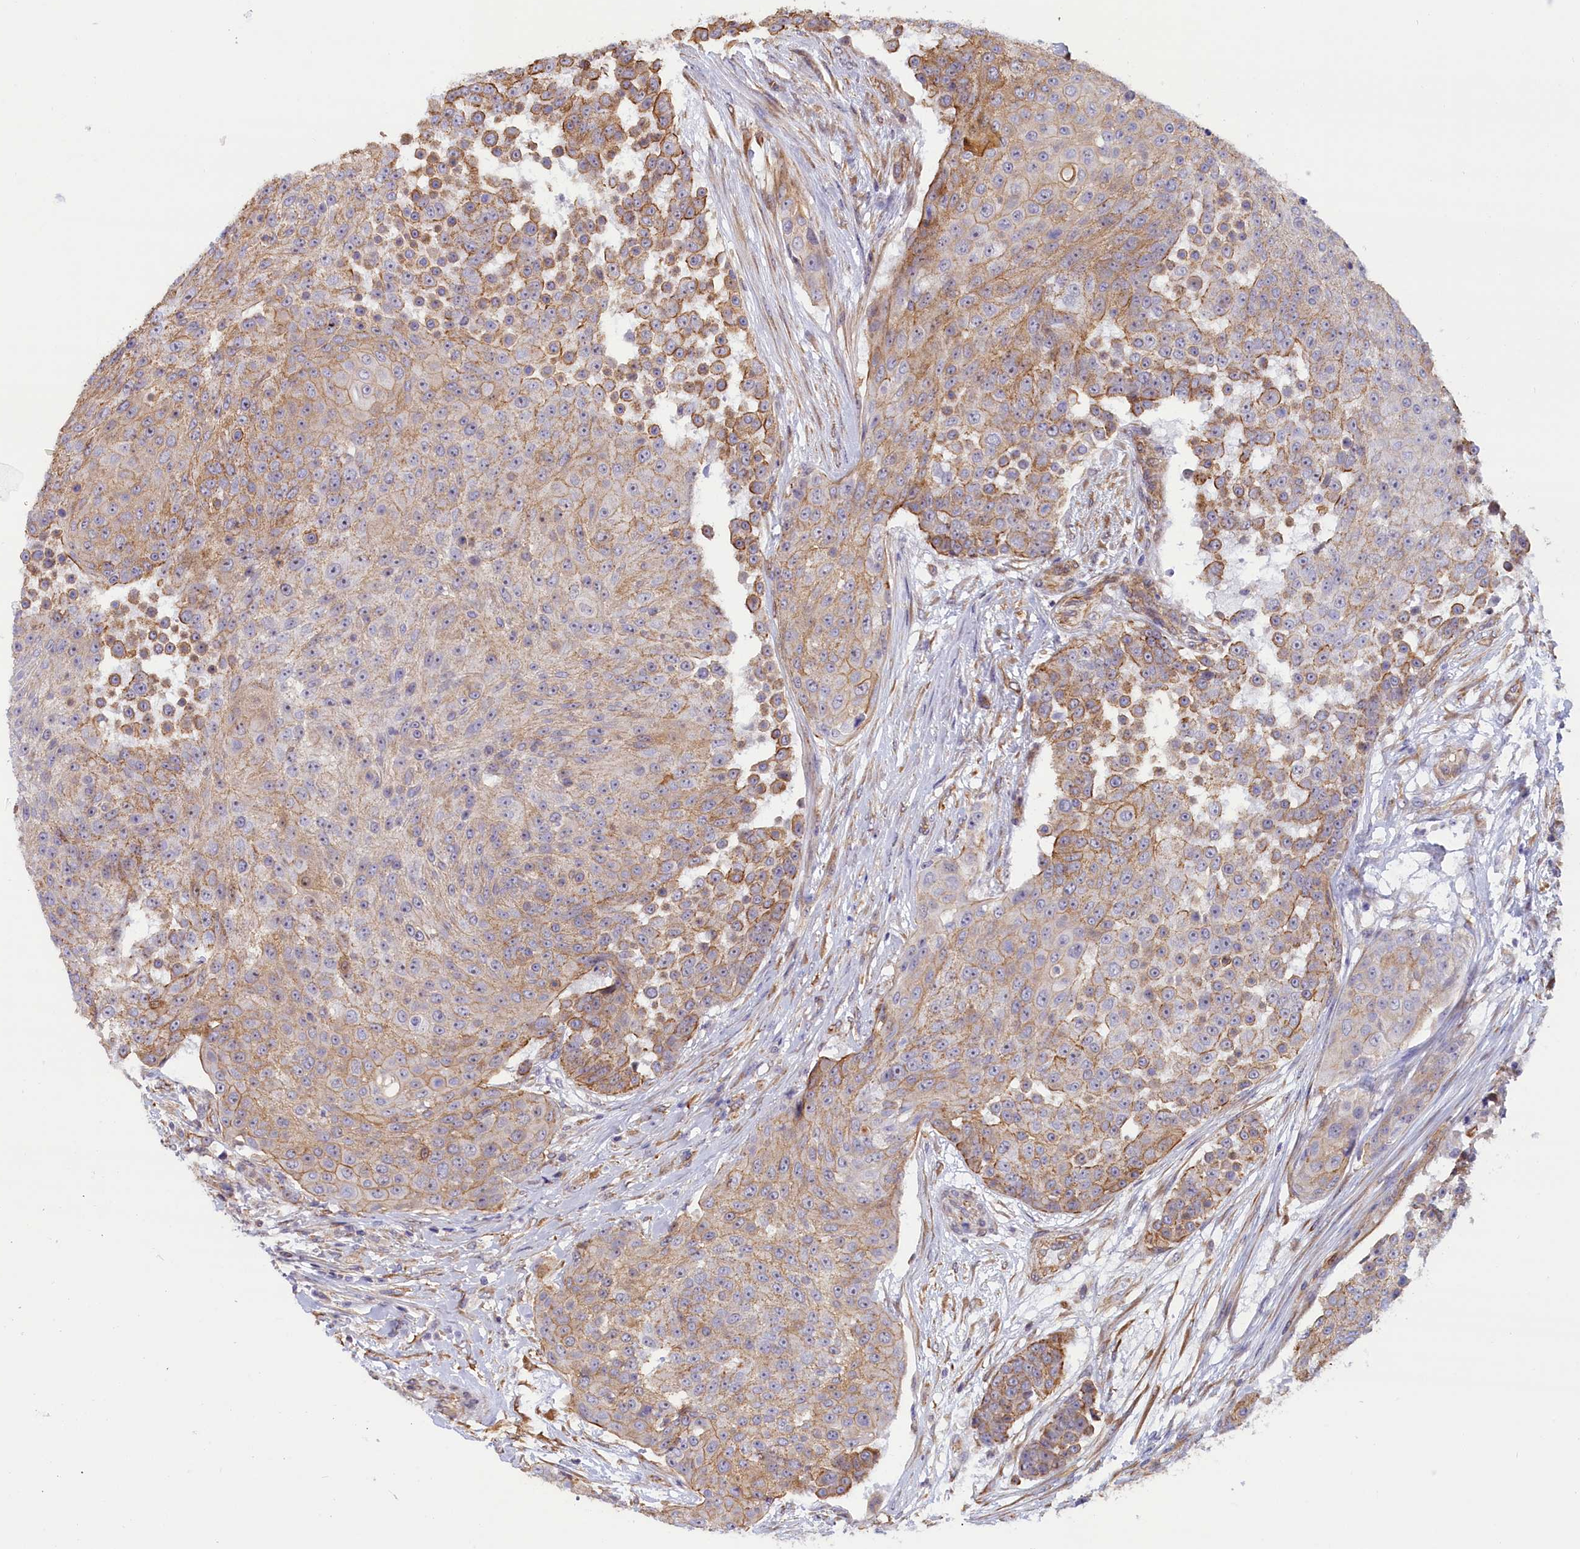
{"staining": {"intensity": "moderate", "quantity": "25%-75%", "location": "cytoplasmic/membranous"}, "tissue": "urothelial cancer", "cell_type": "Tumor cells", "image_type": "cancer", "snomed": [{"axis": "morphology", "description": "Urothelial carcinoma, High grade"}, {"axis": "topography", "description": "Urinary bladder"}], "caption": "Immunohistochemistry (DAB (3,3'-diaminobenzidine)) staining of high-grade urothelial carcinoma demonstrates moderate cytoplasmic/membranous protein staining in about 25%-75% of tumor cells.", "gene": "ABCC12", "patient": {"sex": "female", "age": 63}}